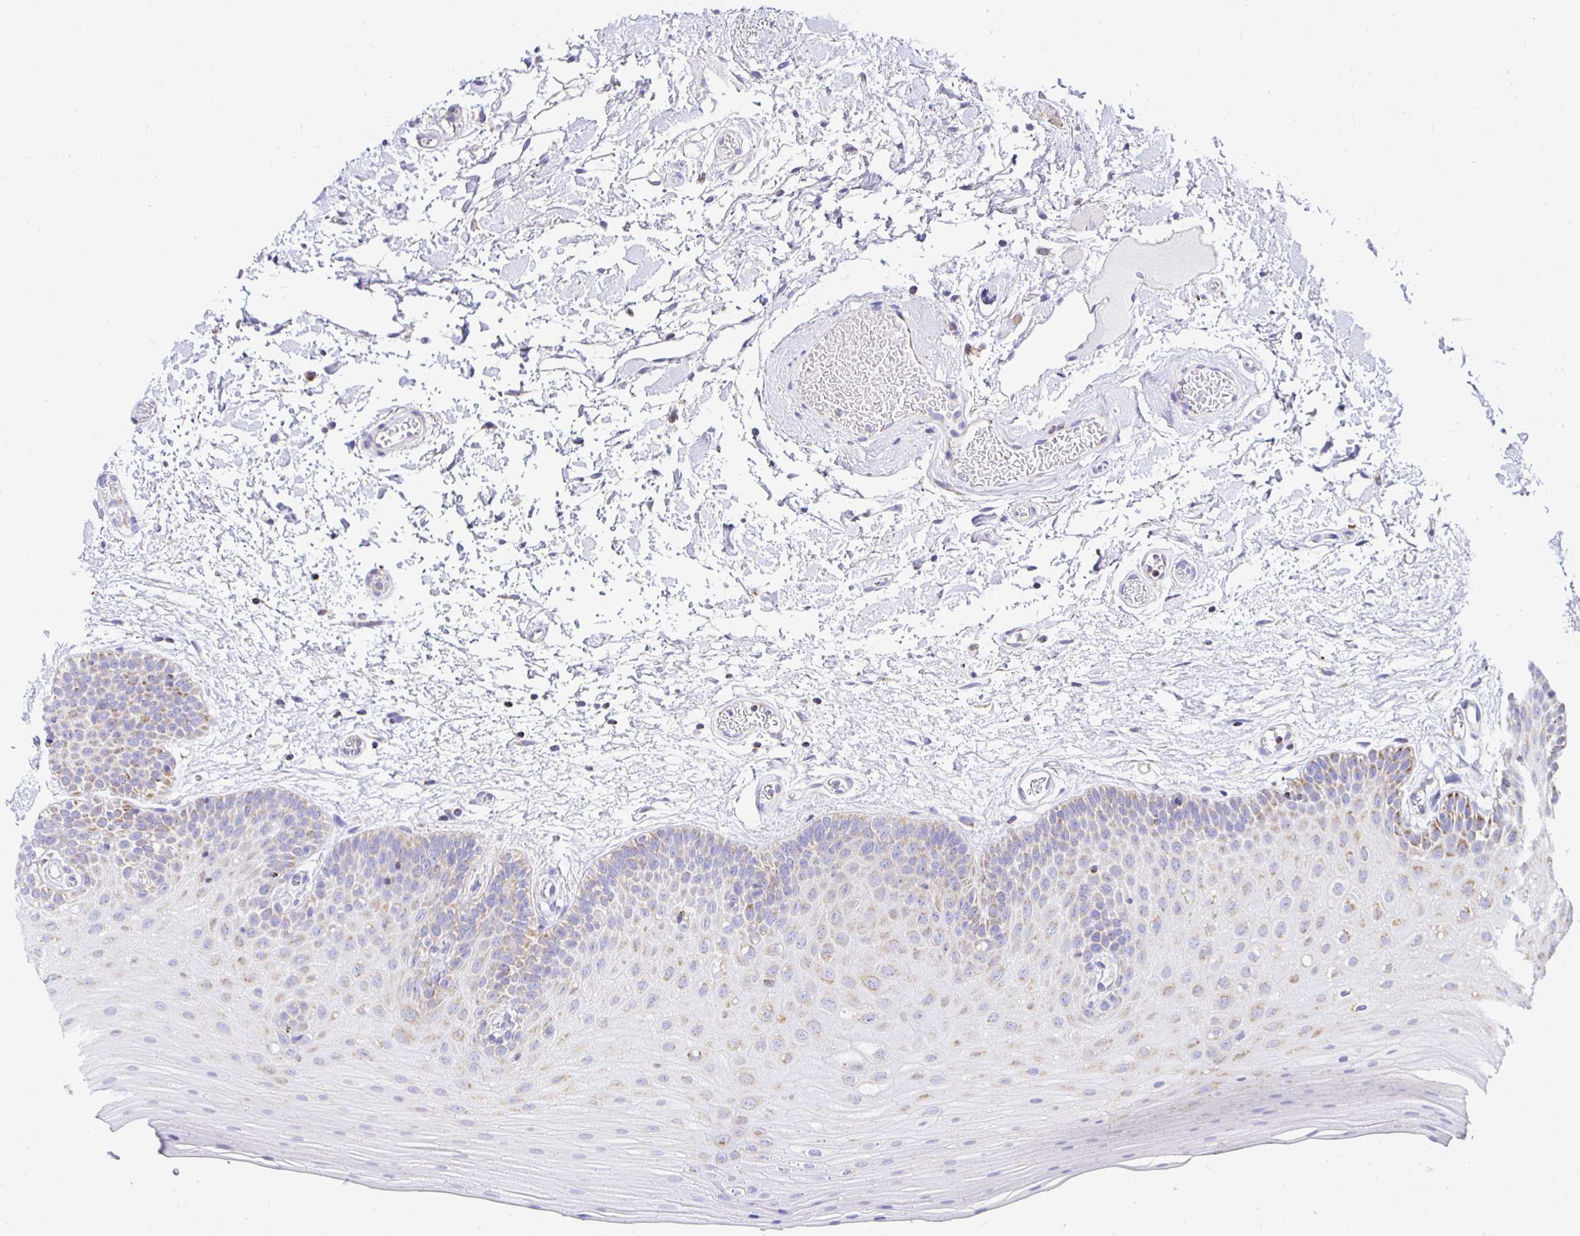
{"staining": {"intensity": "weak", "quantity": "25%-75%", "location": "cytoplasmic/membranous"}, "tissue": "oral mucosa", "cell_type": "Squamous epithelial cells", "image_type": "normal", "snomed": [{"axis": "morphology", "description": "Normal tissue, NOS"}, {"axis": "morphology", "description": "Squamous cell carcinoma, NOS"}, {"axis": "topography", "description": "Oral tissue"}, {"axis": "topography", "description": "Tounge, NOS"}, {"axis": "topography", "description": "Head-Neck"}], "caption": "Immunohistochemistry (IHC) (DAB (3,3'-diaminobenzidine)) staining of benign human oral mucosa displays weak cytoplasmic/membranous protein expression in about 25%-75% of squamous epithelial cells. The protein of interest is stained brown, and the nuclei are stained in blue (DAB (3,3'-diaminobenzidine) IHC with brightfield microscopy, high magnification).", "gene": "PLAAT2", "patient": {"sex": "male", "age": 62}}